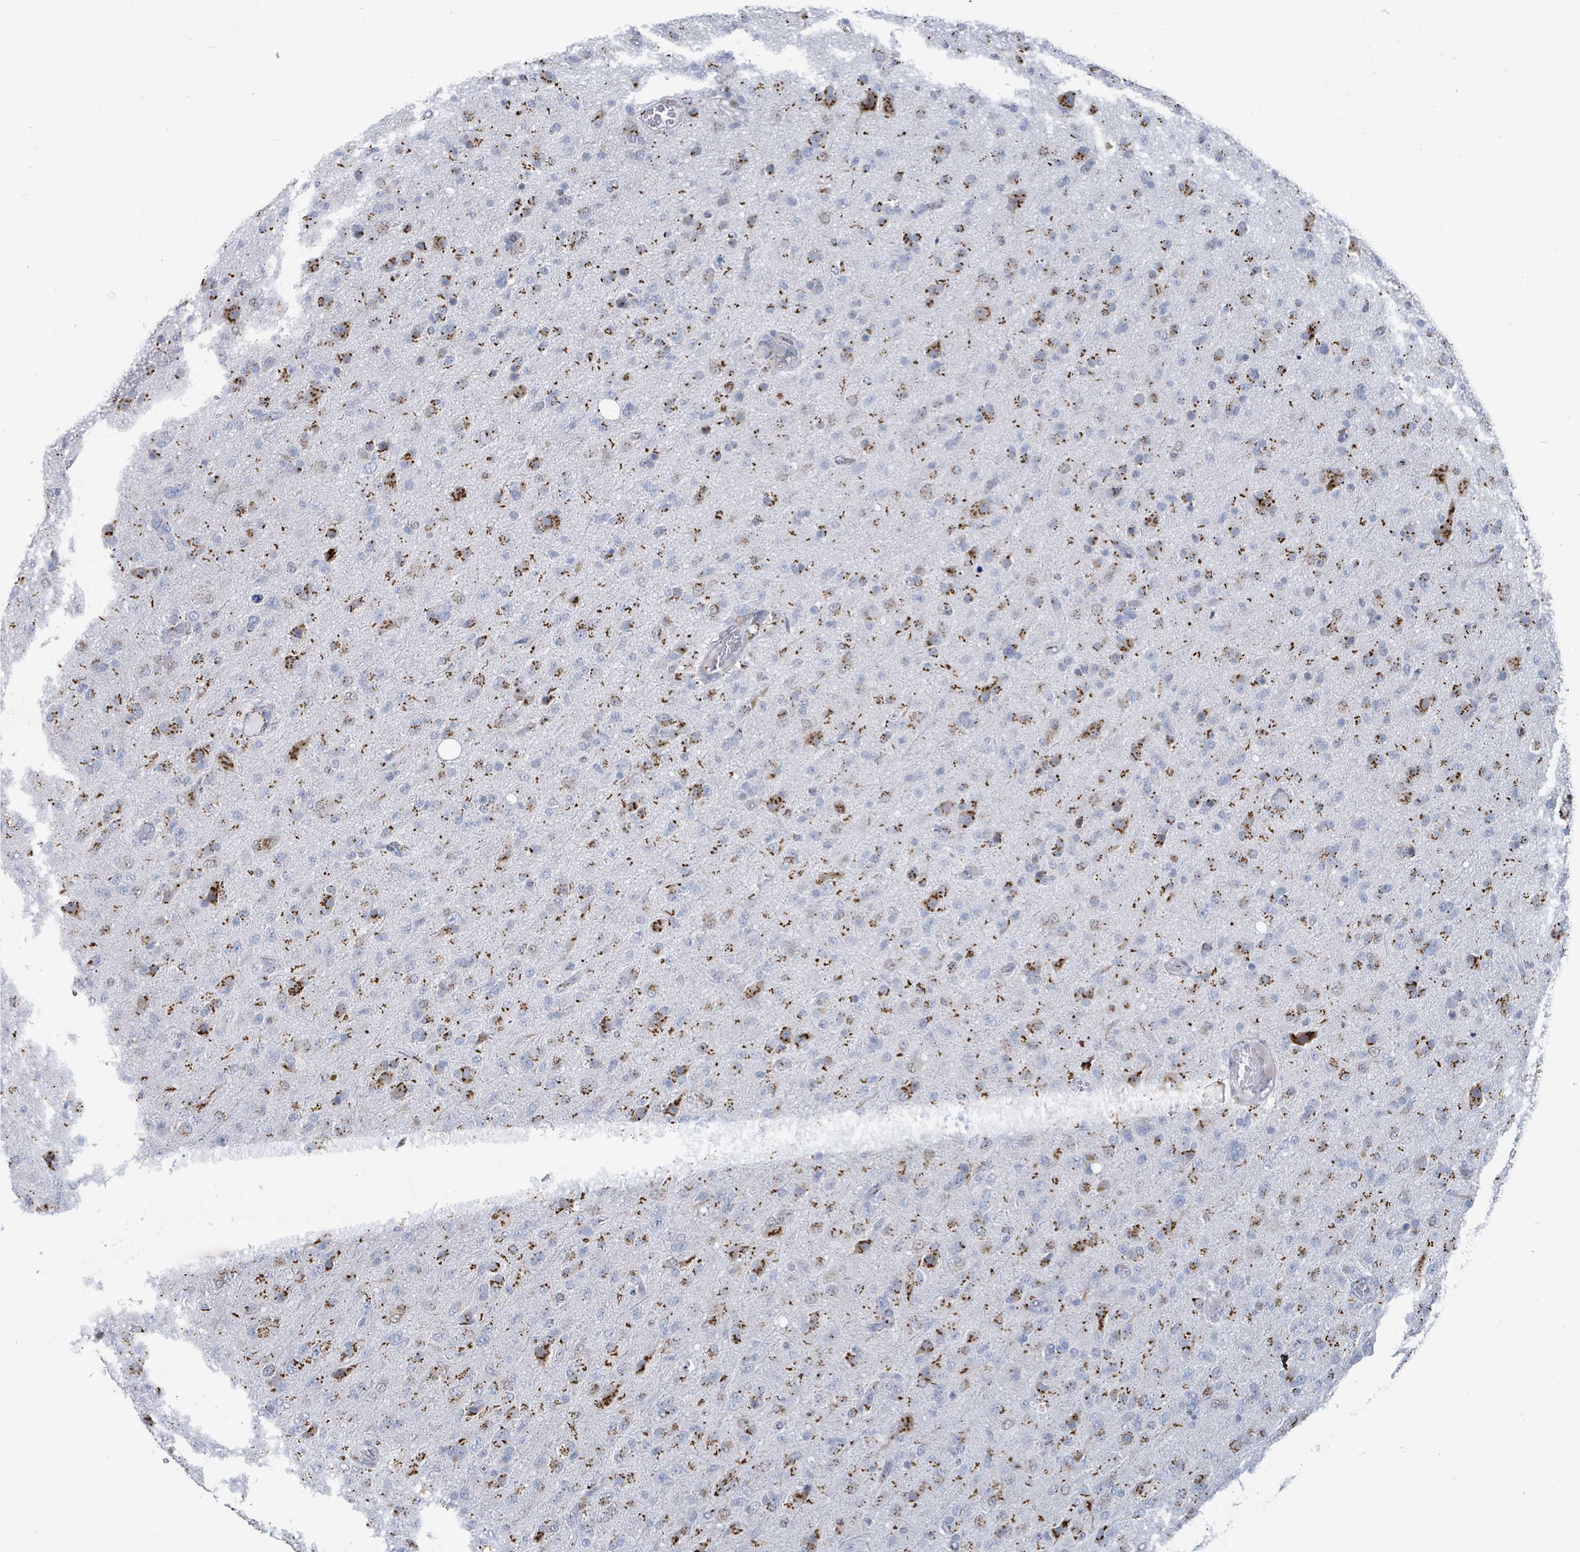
{"staining": {"intensity": "moderate", "quantity": "25%-75%", "location": "cytoplasmic/membranous"}, "tissue": "glioma", "cell_type": "Tumor cells", "image_type": "cancer", "snomed": [{"axis": "morphology", "description": "Glioma, malignant, Low grade"}, {"axis": "topography", "description": "Brain"}], "caption": "Glioma stained for a protein shows moderate cytoplasmic/membranous positivity in tumor cells. (DAB (3,3'-diaminobenzidine) IHC, brown staining for protein, blue staining for nuclei).", "gene": "DCAF5", "patient": {"sex": "male", "age": 65}}